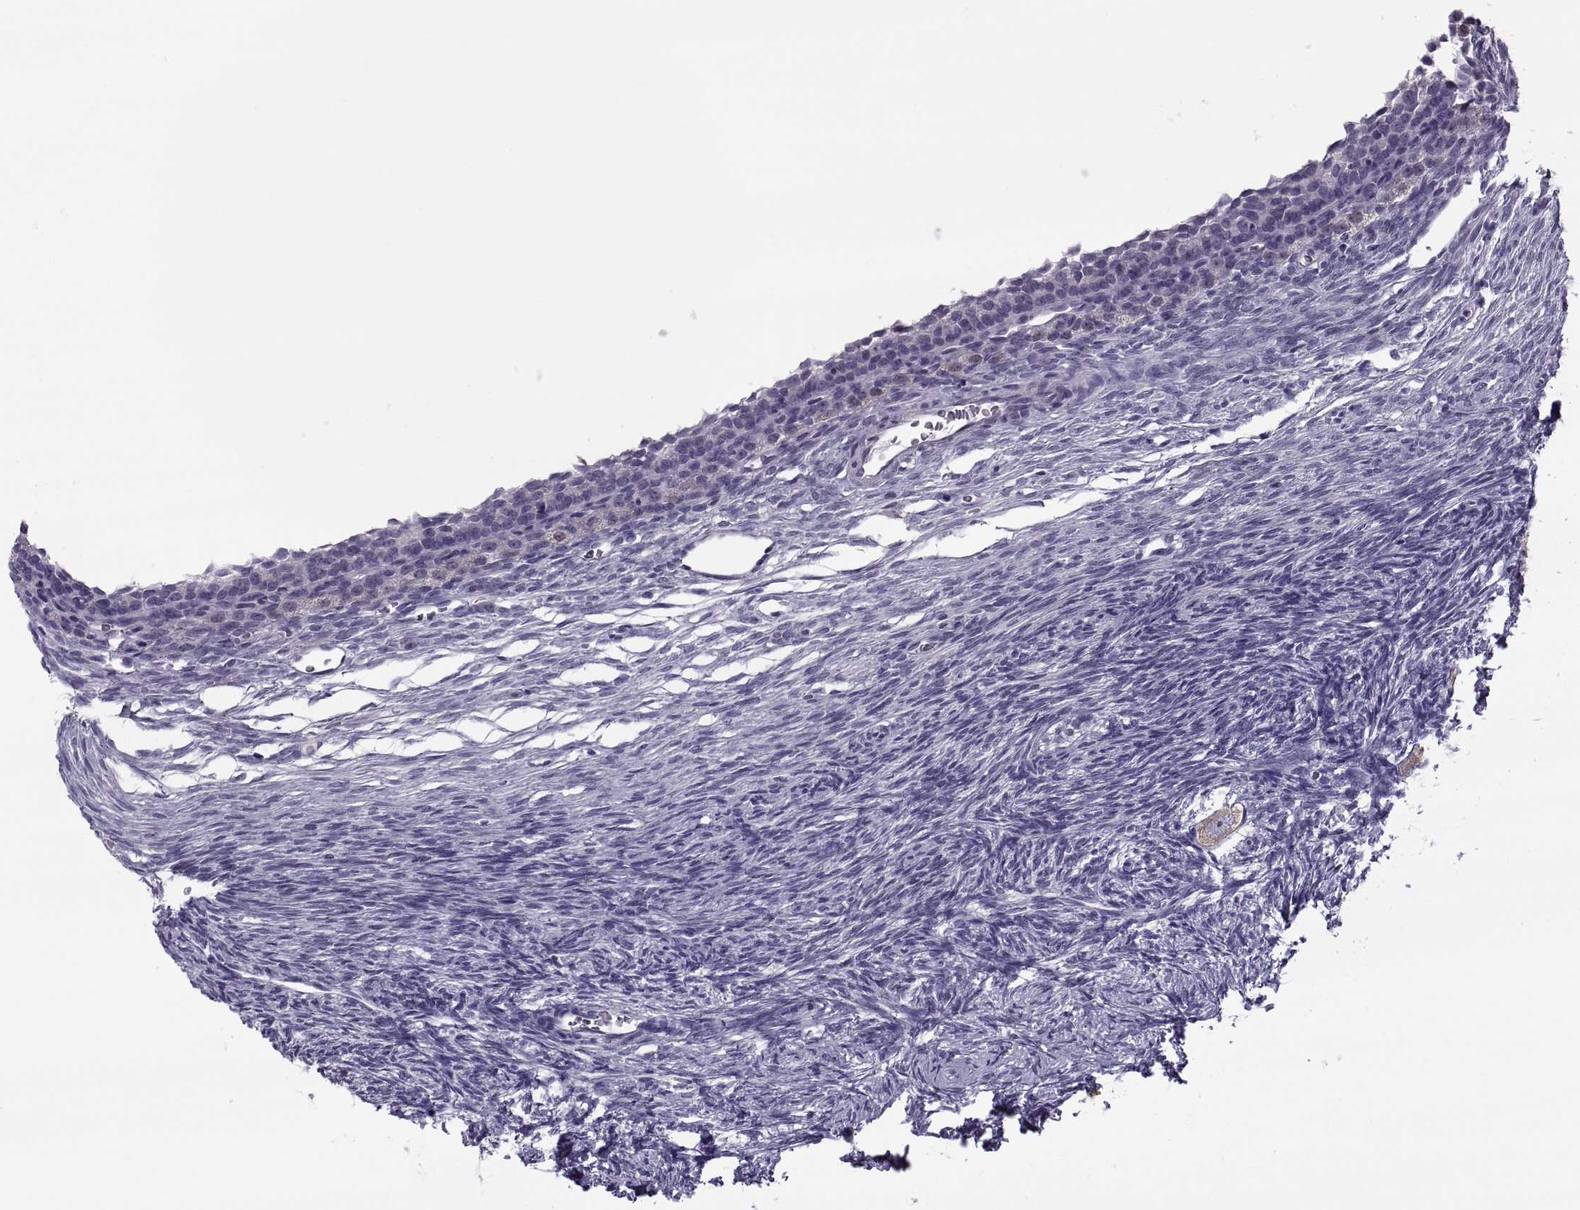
{"staining": {"intensity": "negative", "quantity": "none", "location": "none"}, "tissue": "ovary", "cell_type": "Follicle cells", "image_type": "normal", "snomed": [{"axis": "morphology", "description": "Normal tissue, NOS"}, {"axis": "topography", "description": "Ovary"}], "caption": "There is no significant positivity in follicle cells of ovary.", "gene": "MAGEB1", "patient": {"sex": "female", "age": 27}}